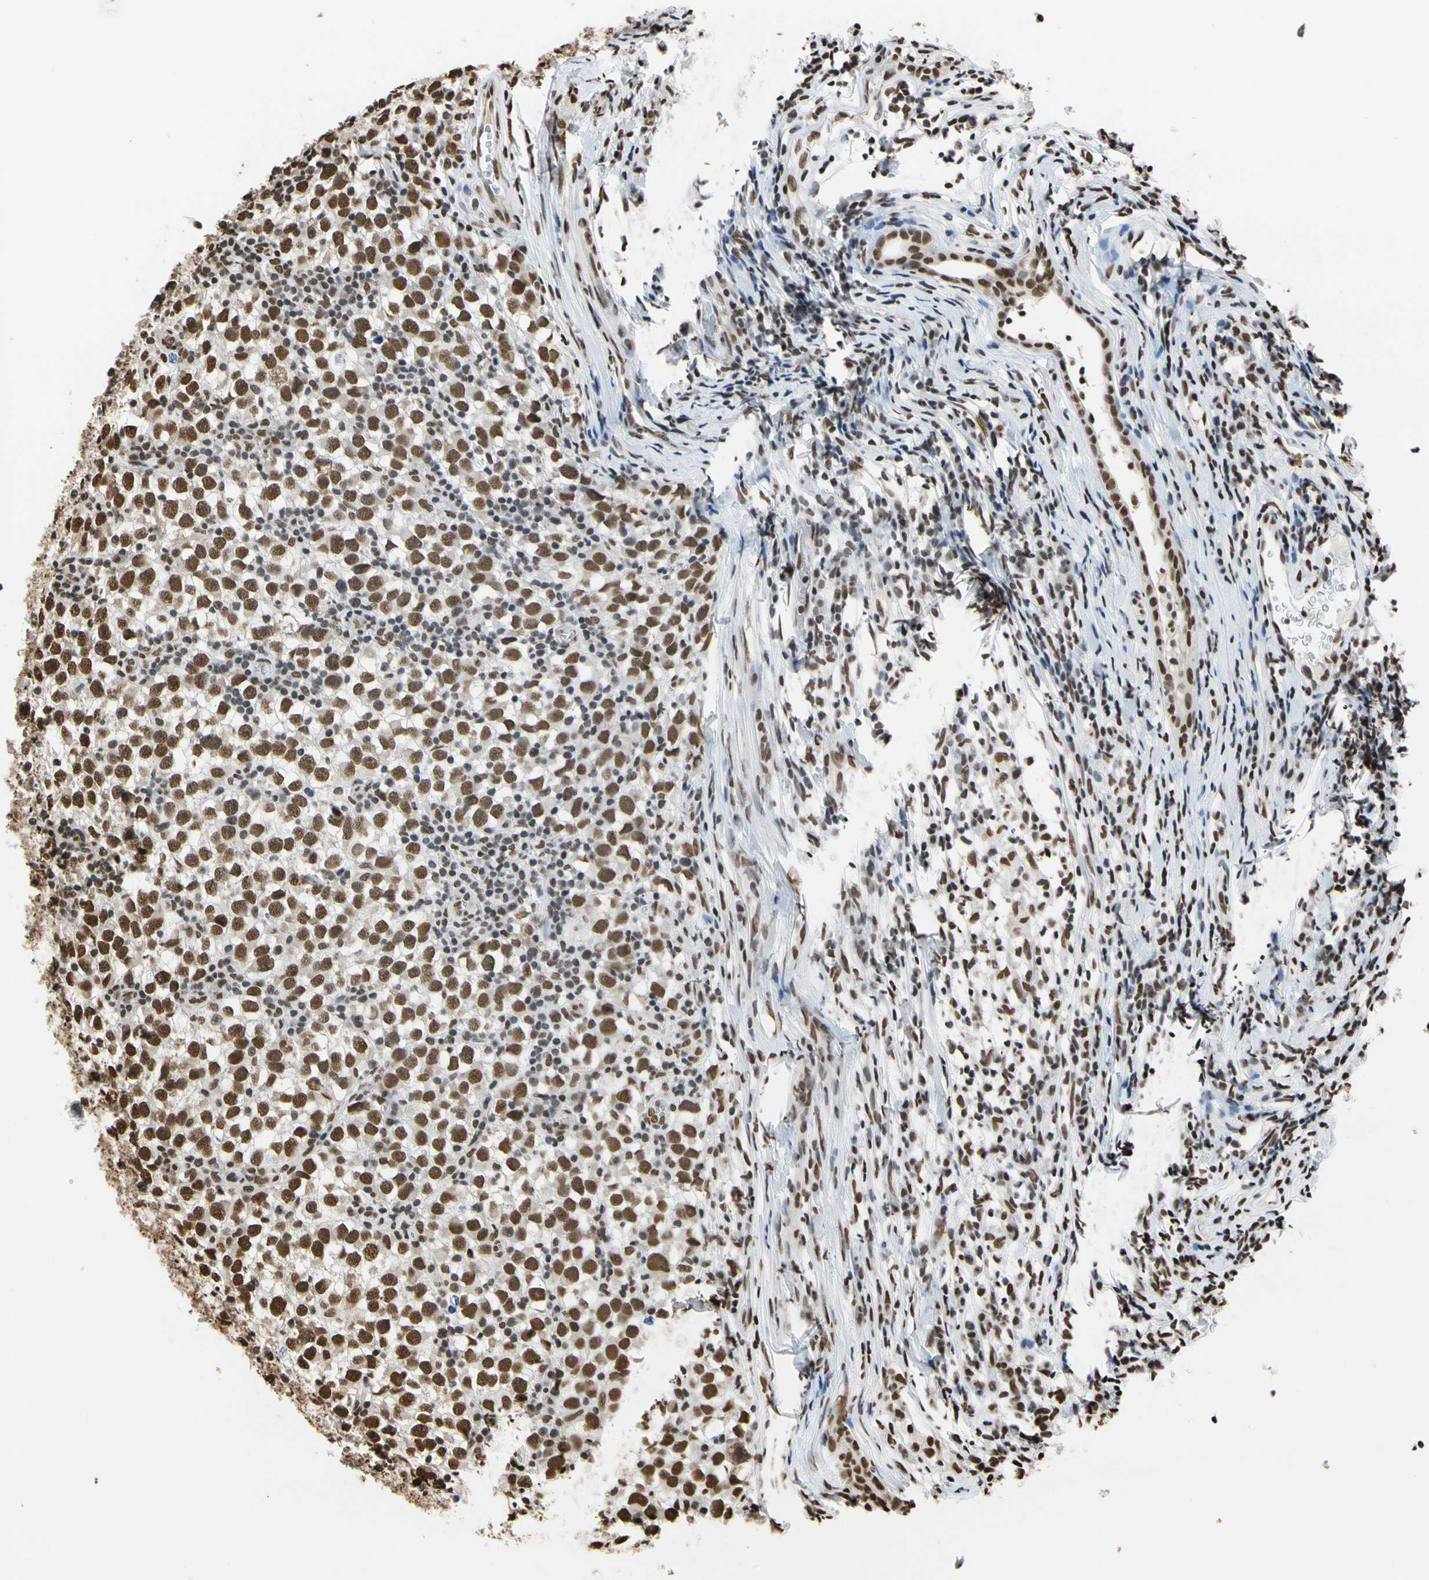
{"staining": {"intensity": "strong", "quantity": ">75%", "location": "nuclear"}, "tissue": "testis cancer", "cell_type": "Tumor cells", "image_type": "cancer", "snomed": [{"axis": "morphology", "description": "Seminoma, NOS"}, {"axis": "topography", "description": "Testis"}], "caption": "Immunohistochemistry of testis seminoma shows high levels of strong nuclear expression in about >75% of tumor cells.", "gene": "HNRNPK", "patient": {"sex": "male", "age": 65}}